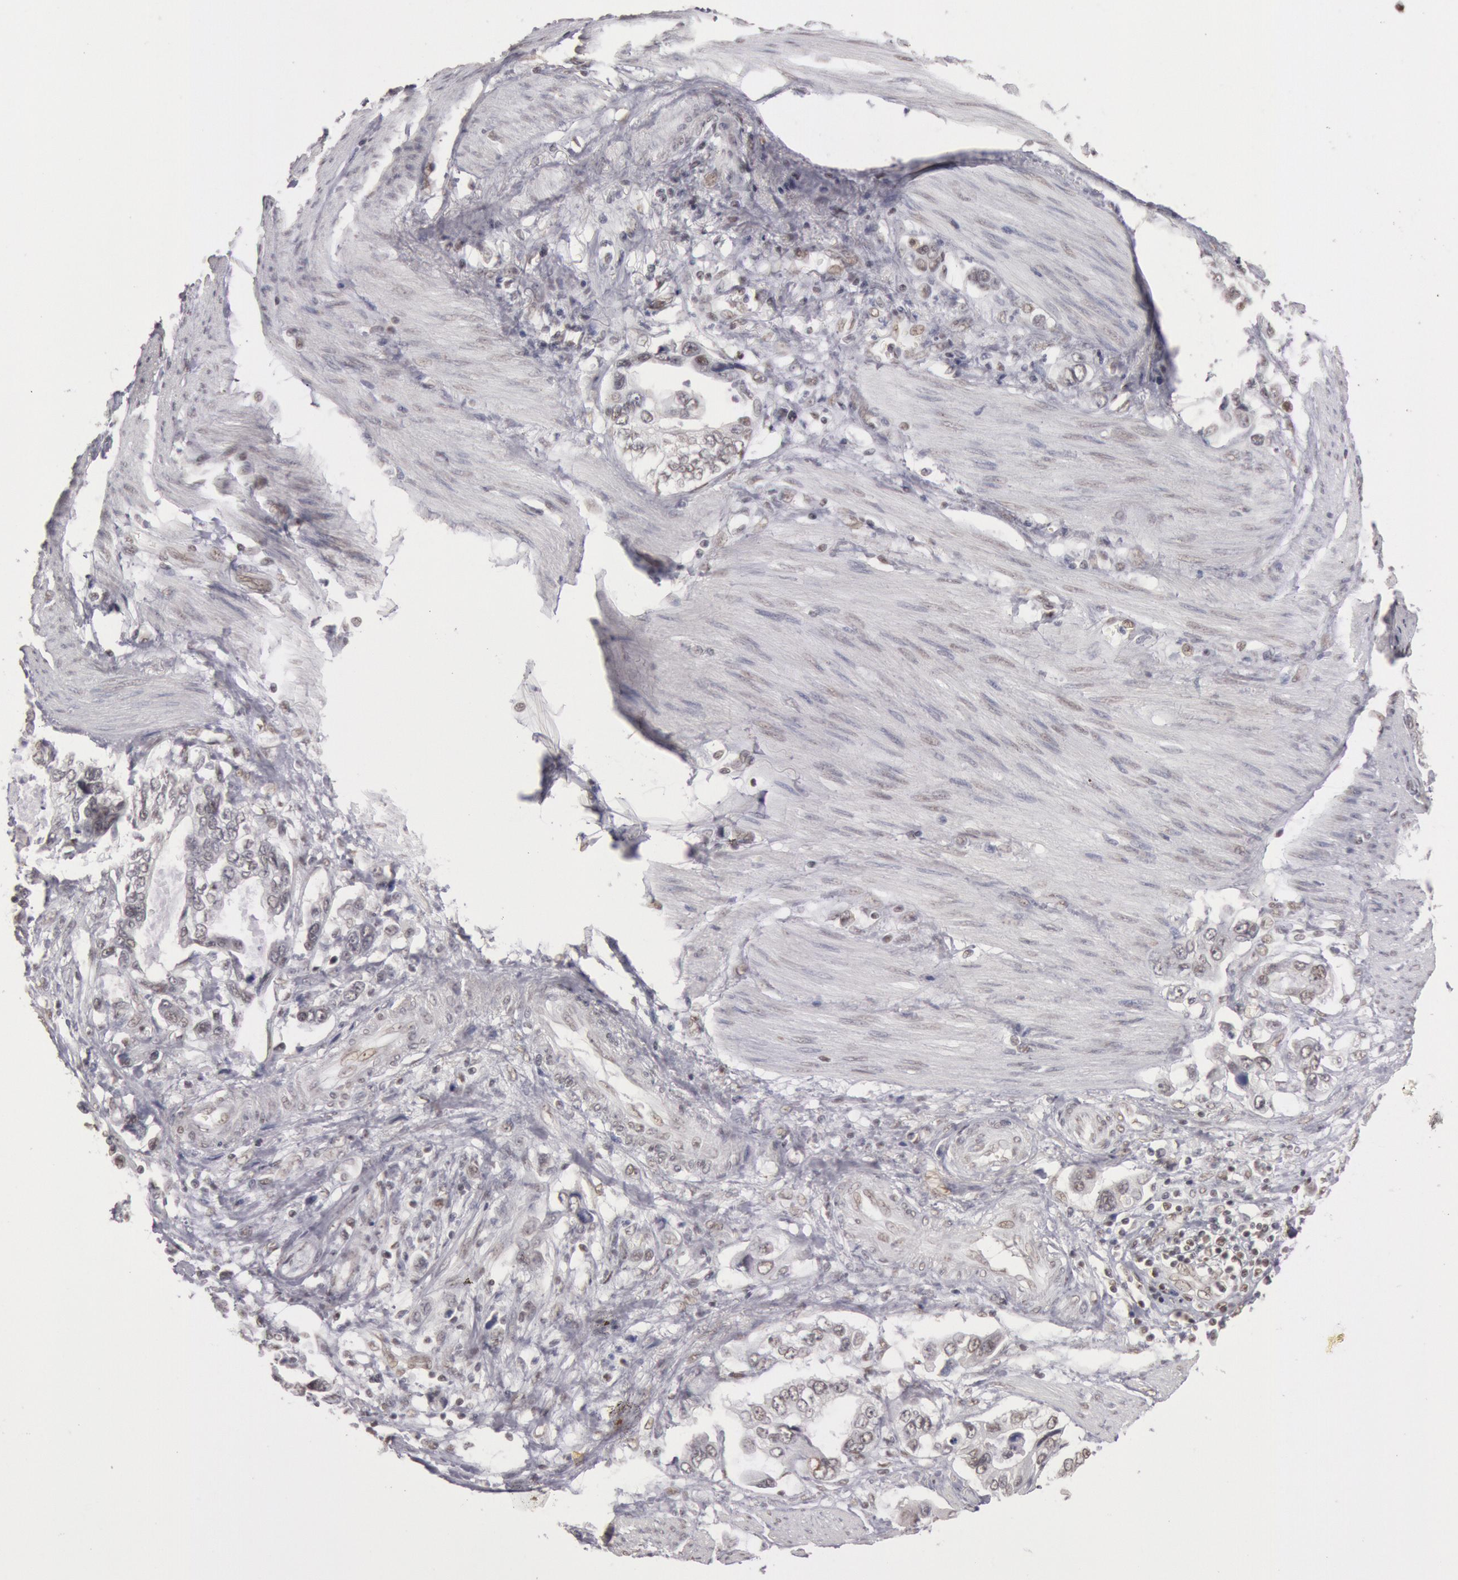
{"staining": {"intensity": "weak", "quantity": "25%-75%", "location": "cytoplasmic/membranous"}, "tissue": "stomach cancer", "cell_type": "Tumor cells", "image_type": "cancer", "snomed": [{"axis": "morphology", "description": "Adenocarcinoma, NOS"}, {"axis": "topography", "description": "Pancreas"}, {"axis": "topography", "description": "Stomach, upper"}], "caption": "Immunohistochemical staining of stomach cancer exhibits weak cytoplasmic/membranous protein positivity in about 25%-75% of tumor cells.", "gene": "ESS2", "patient": {"sex": "male", "age": 77}}